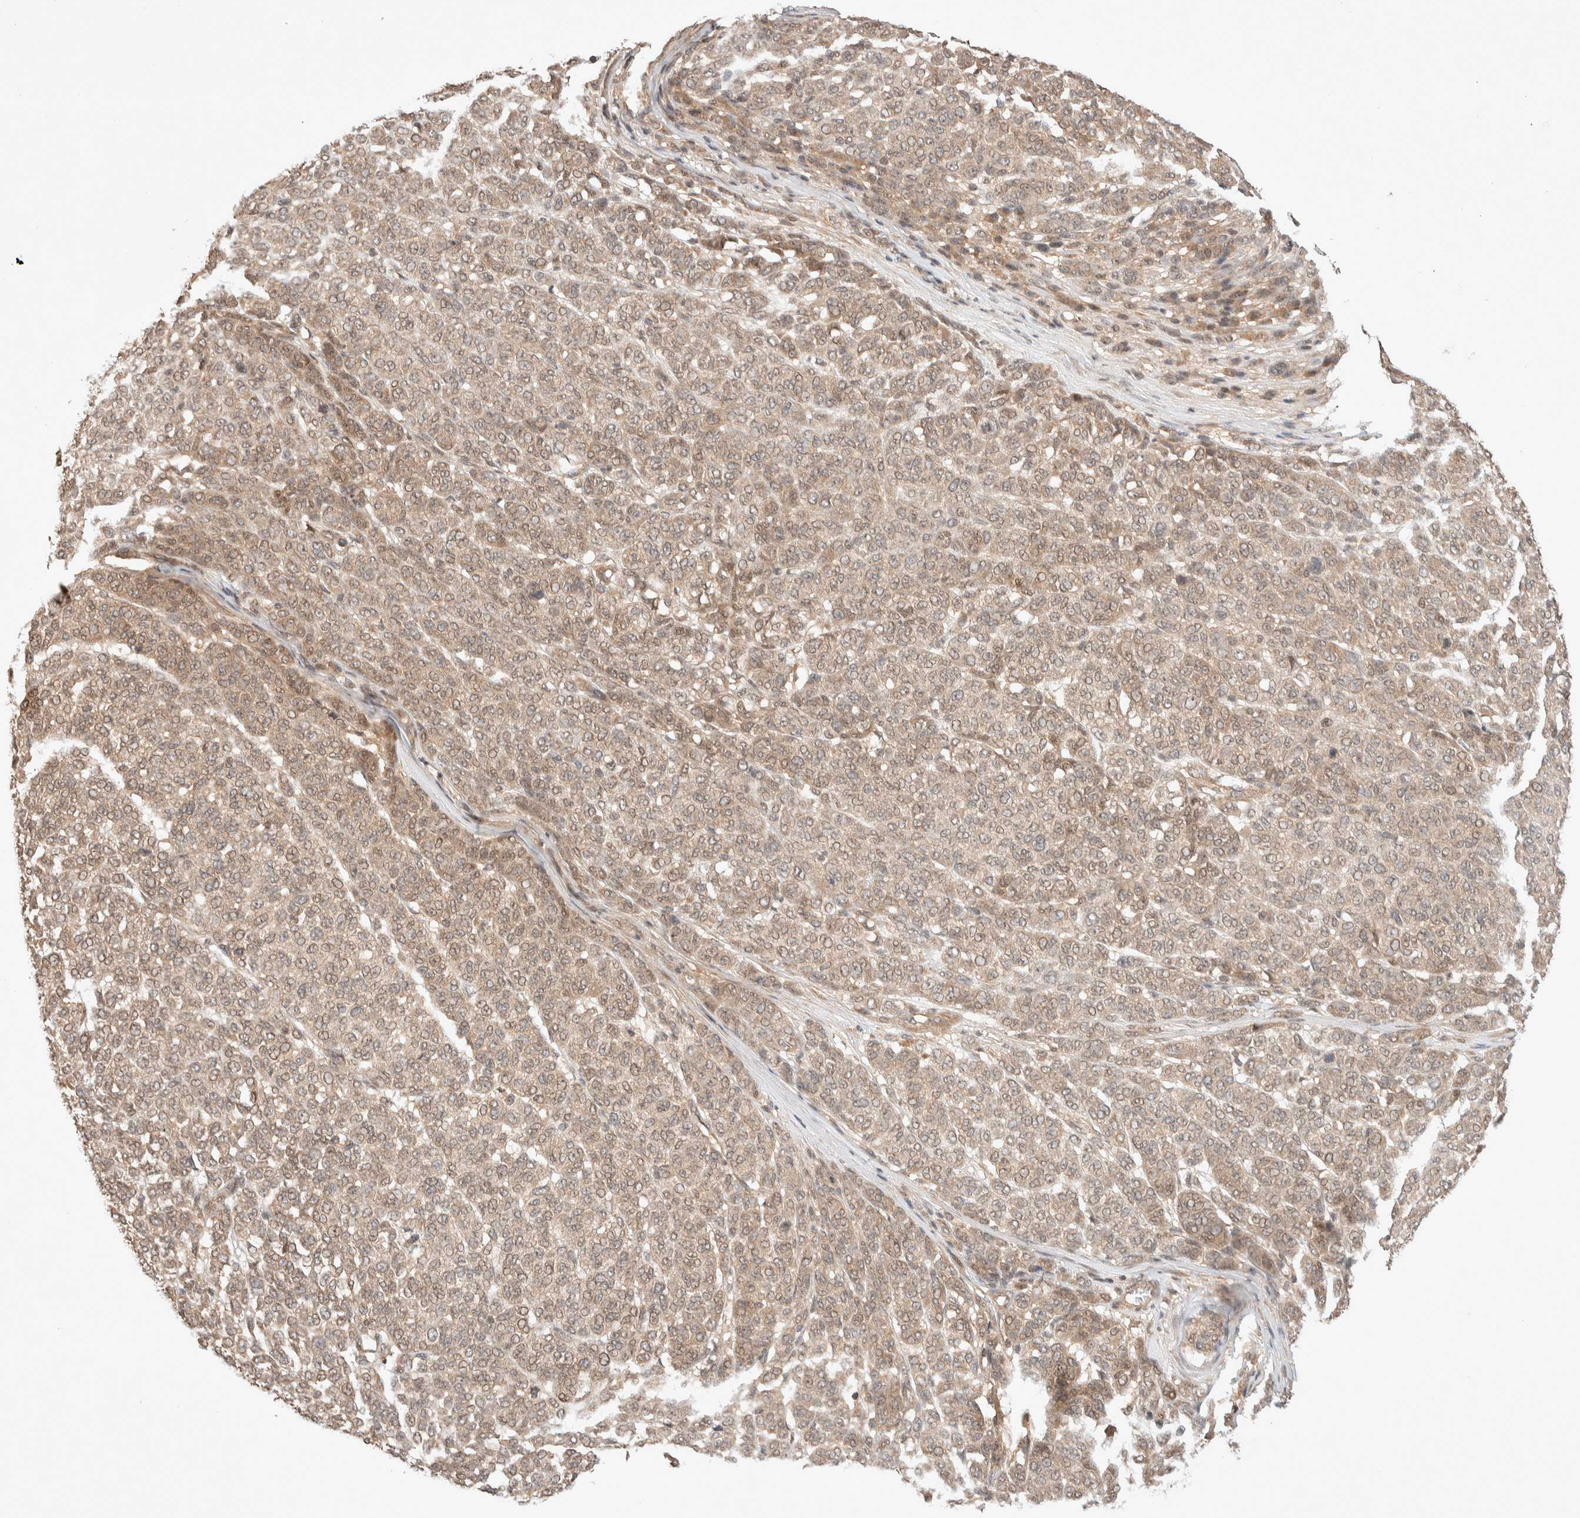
{"staining": {"intensity": "weak", "quantity": "25%-75%", "location": "cytoplasmic/membranous,nuclear"}, "tissue": "melanoma", "cell_type": "Tumor cells", "image_type": "cancer", "snomed": [{"axis": "morphology", "description": "Malignant melanoma, NOS"}, {"axis": "topography", "description": "Skin"}], "caption": "A high-resolution histopathology image shows immunohistochemistry (IHC) staining of malignant melanoma, which demonstrates weak cytoplasmic/membranous and nuclear expression in approximately 25%-75% of tumor cells. (DAB = brown stain, brightfield microscopy at high magnification).", "gene": "THRA", "patient": {"sex": "male", "age": 59}}